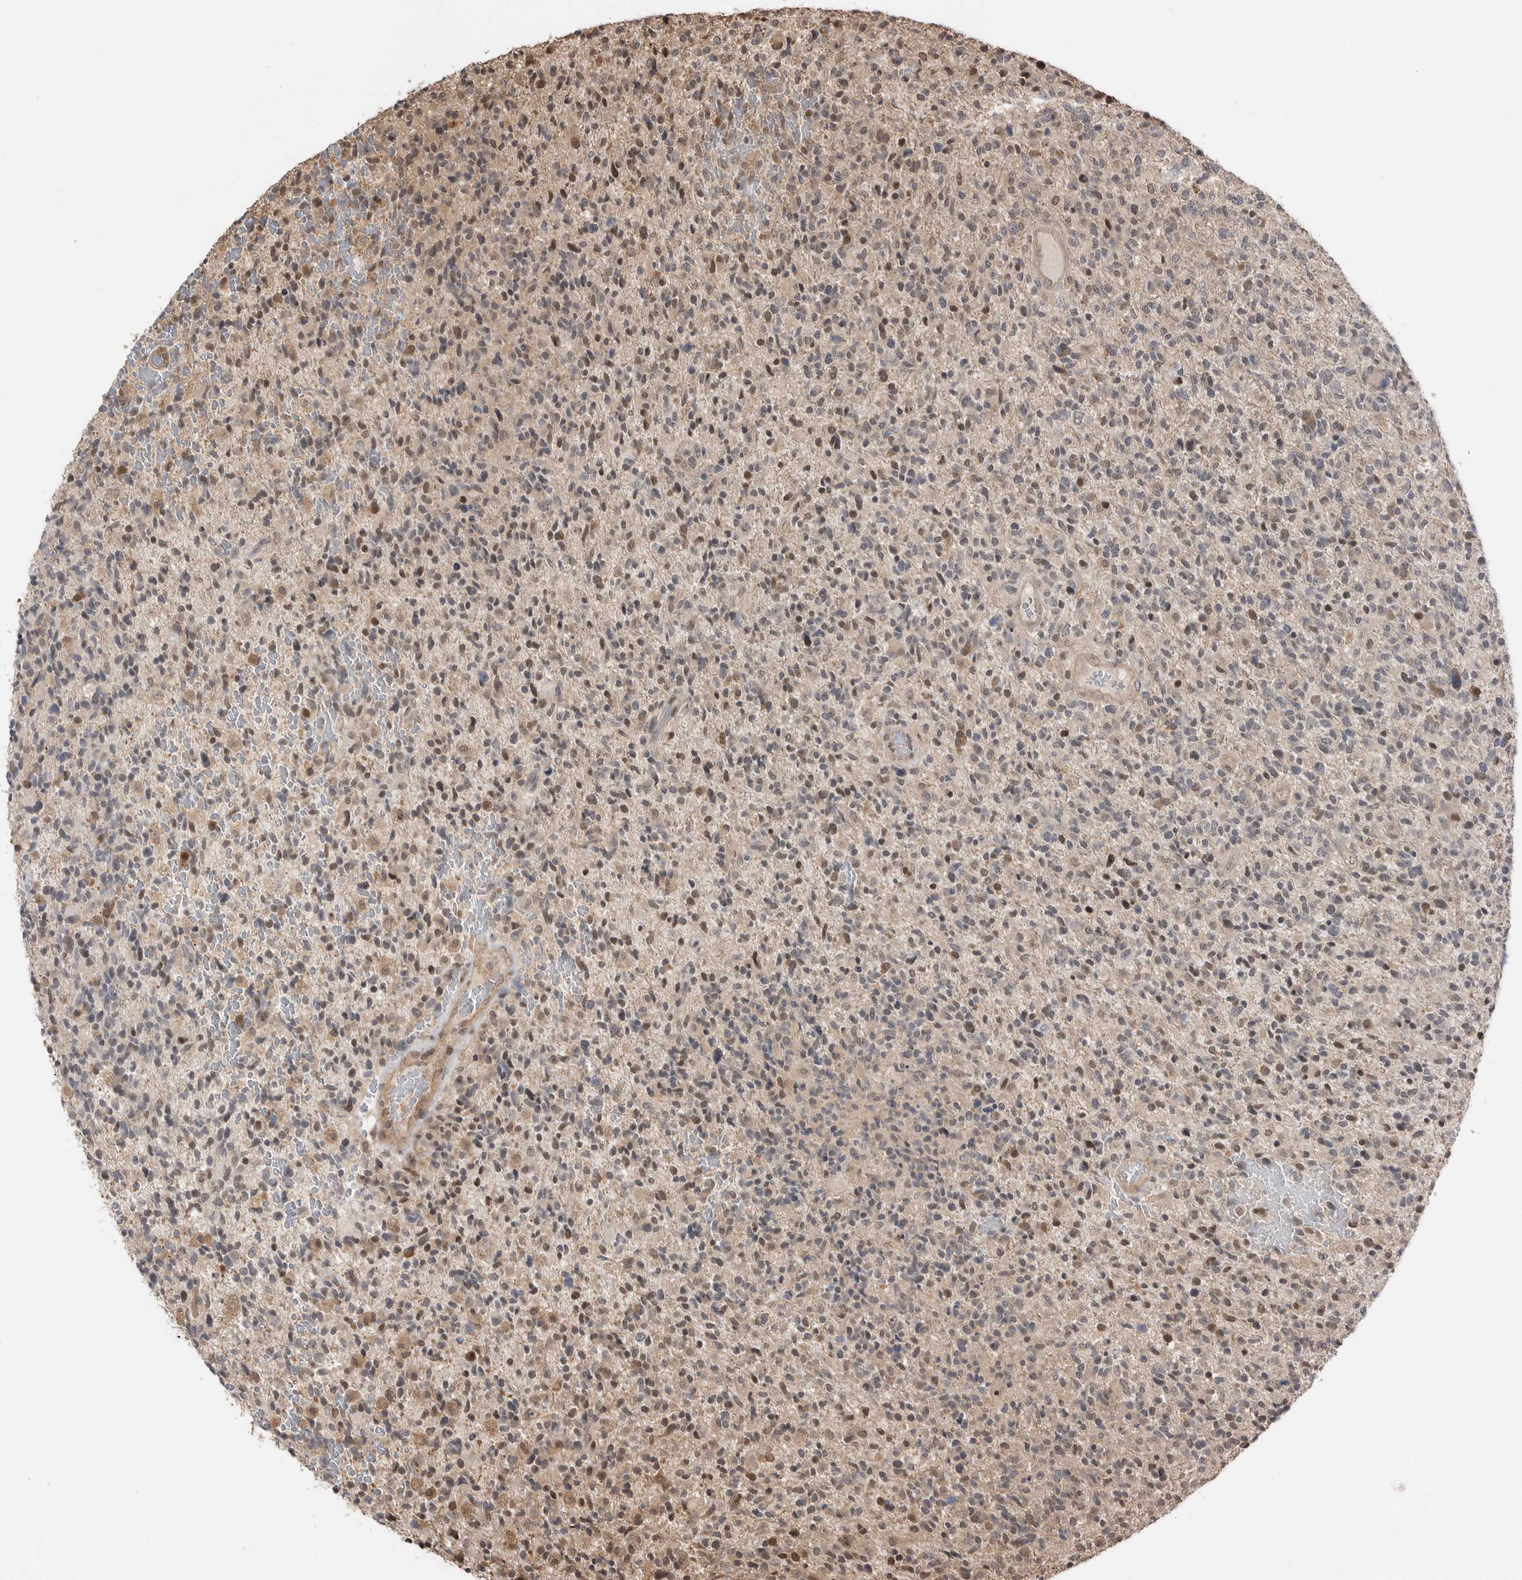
{"staining": {"intensity": "moderate", "quantity": "25%-75%", "location": "nuclear"}, "tissue": "glioma", "cell_type": "Tumor cells", "image_type": "cancer", "snomed": [{"axis": "morphology", "description": "Glioma, malignant, High grade"}, {"axis": "topography", "description": "Brain"}], "caption": "High-grade glioma (malignant) stained for a protein (brown) exhibits moderate nuclear positive expression in about 25%-75% of tumor cells.", "gene": "PEAK1", "patient": {"sex": "male", "age": 72}}